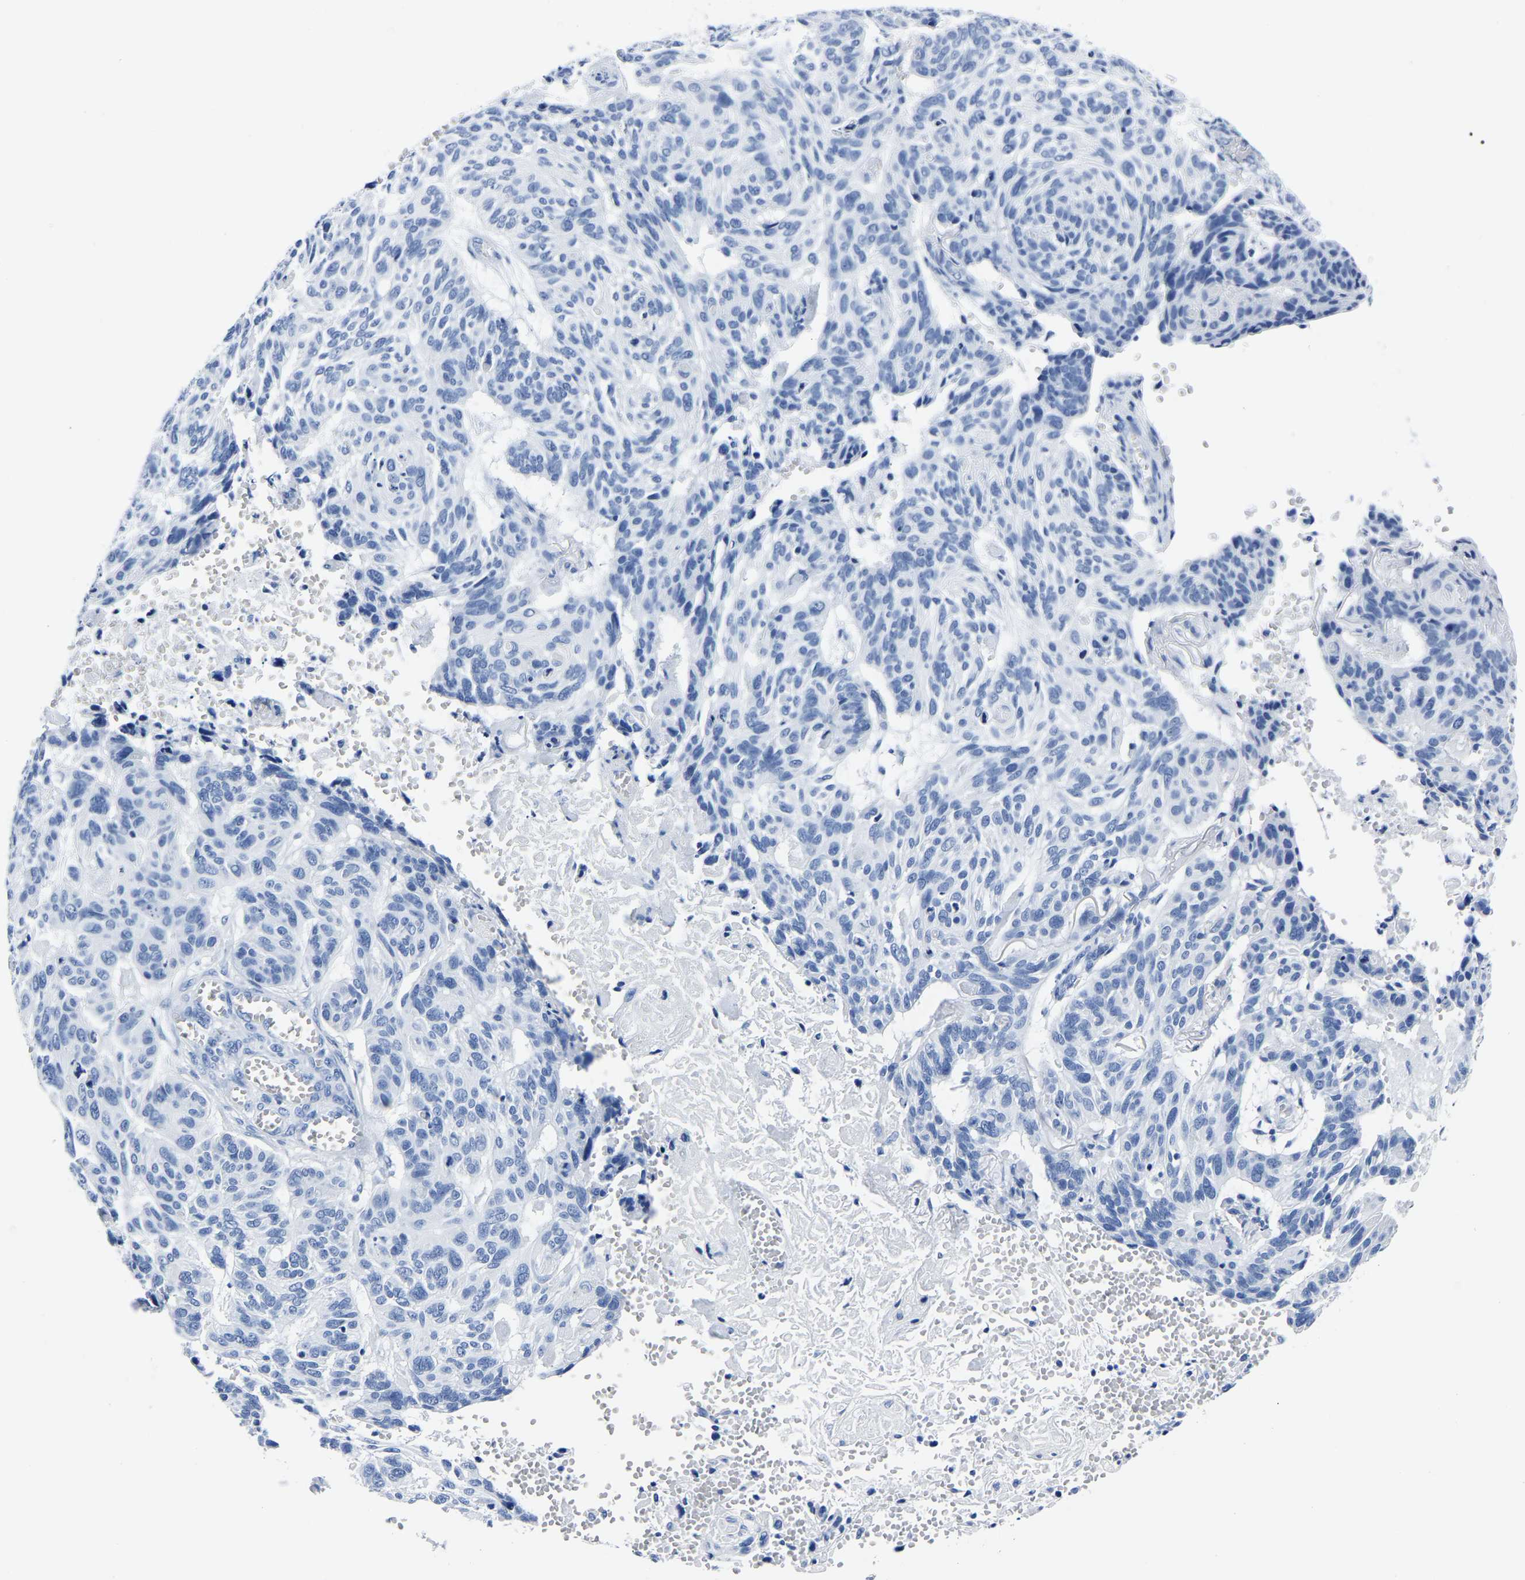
{"staining": {"intensity": "negative", "quantity": "none", "location": "none"}, "tissue": "skin cancer", "cell_type": "Tumor cells", "image_type": "cancer", "snomed": [{"axis": "morphology", "description": "Basal cell carcinoma"}, {"axis": "topography", "description": "Skin"}], "caption": "Tumor cells are negative for brown protein staining in skin basal cell carcinoma.", "gene": "IMPG2", "patient": {"sex": "male", "age": 85}}